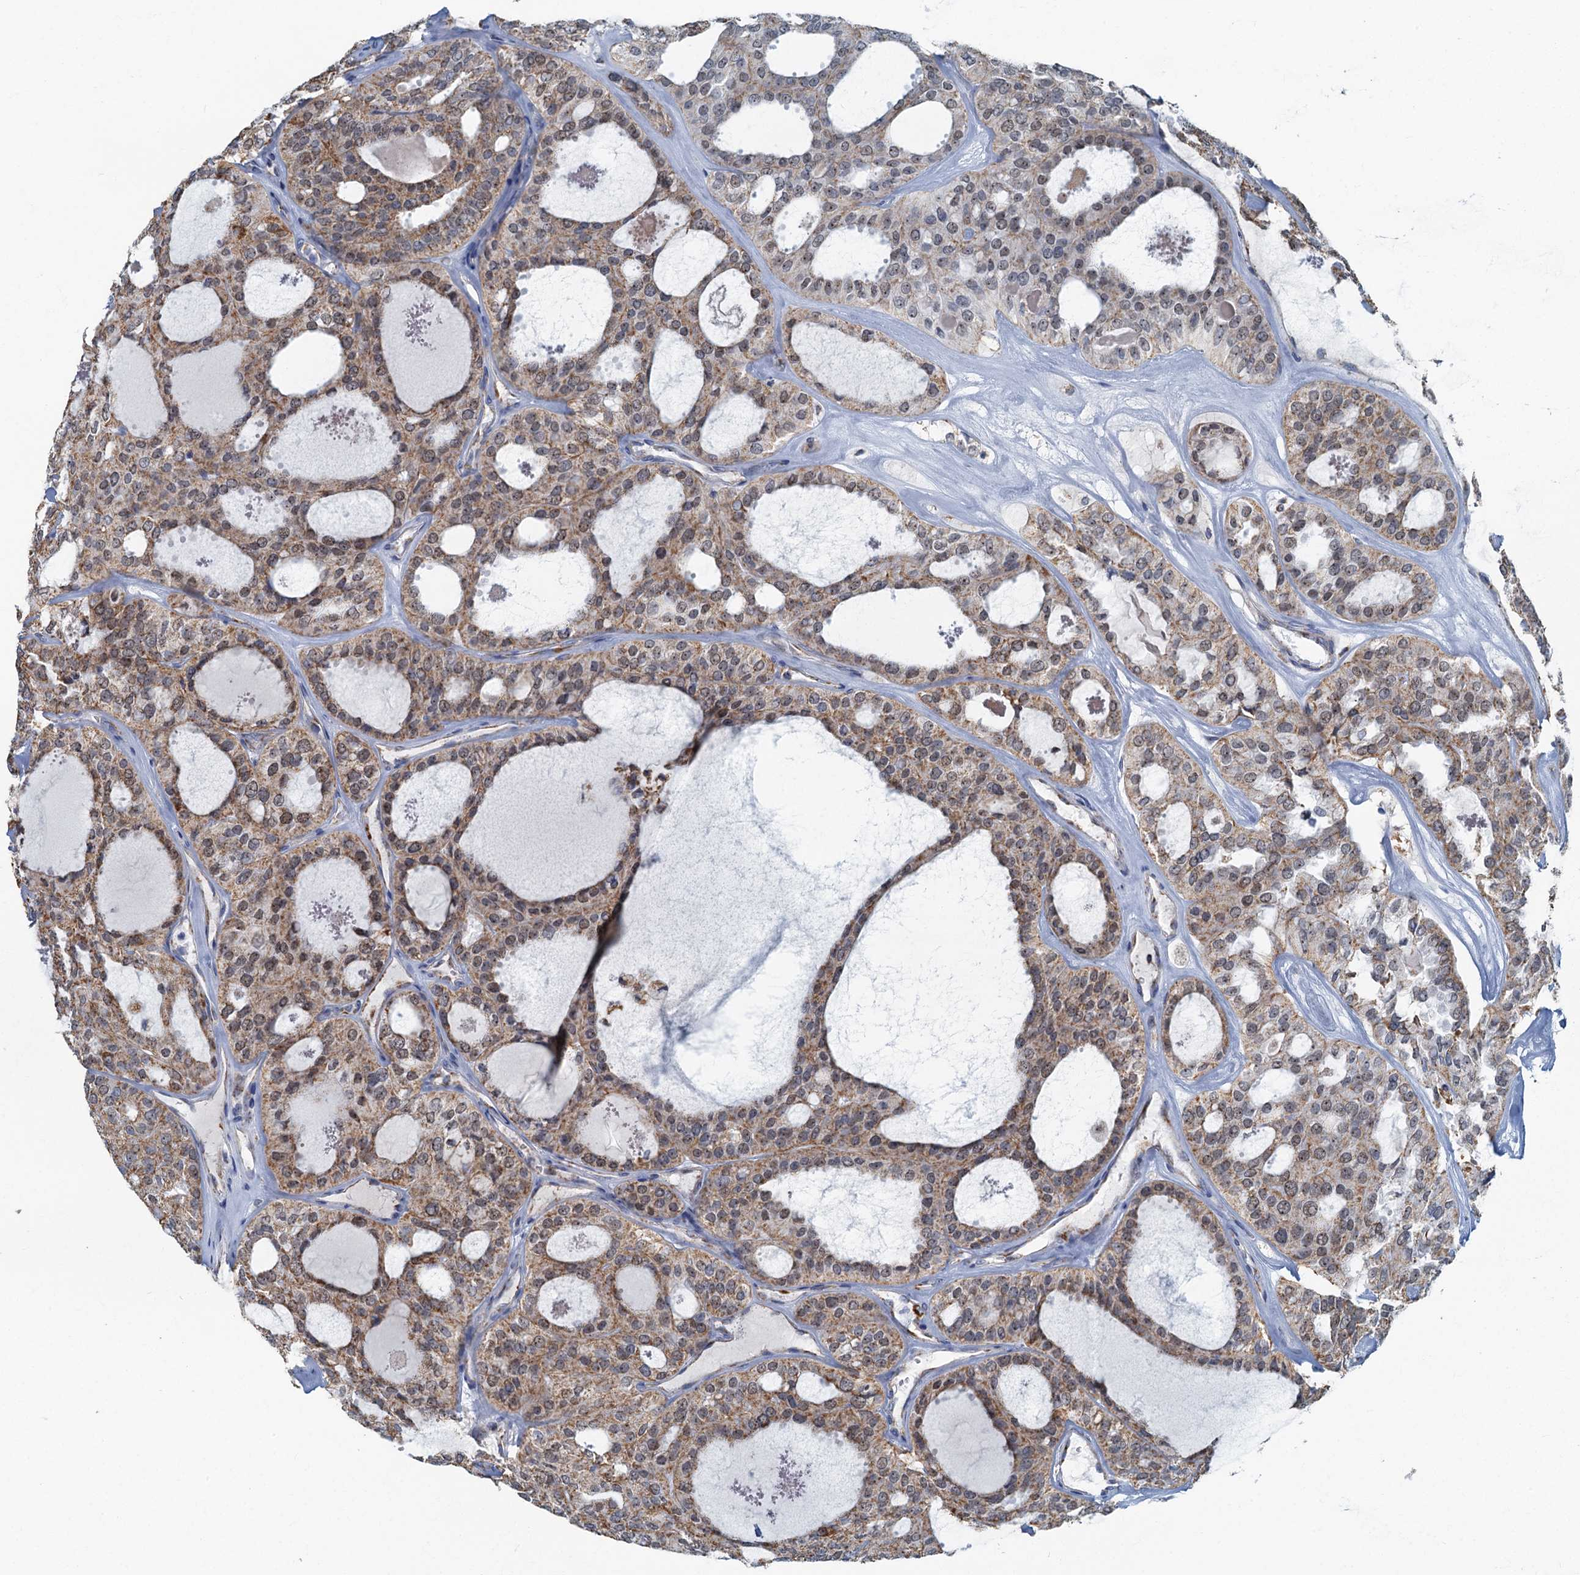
{"staining": {"intensity": "moderate", "quantity": ">75%", "location": "cytoplasmic/membranous"}, "tissue": "thyroid cancer", "cell_type": "Tumor cells", "image_type": "cancer", "snomed": [{"axis": "morphology", "description": "Follicular adenoma carcinoma, NOS"}, {"axis": "topography", "description": "Thyroid gland"}], "caption": "There is medium levels of moderate cytoplasmic/membranous staining in tumor cells of thyroid cancer (follicular adenoma carcinoma), as demonstrated by immunohistochemical staining (brown color).", "gene": "RAD9B", "patient": {"sex": "male", "age": 75}}